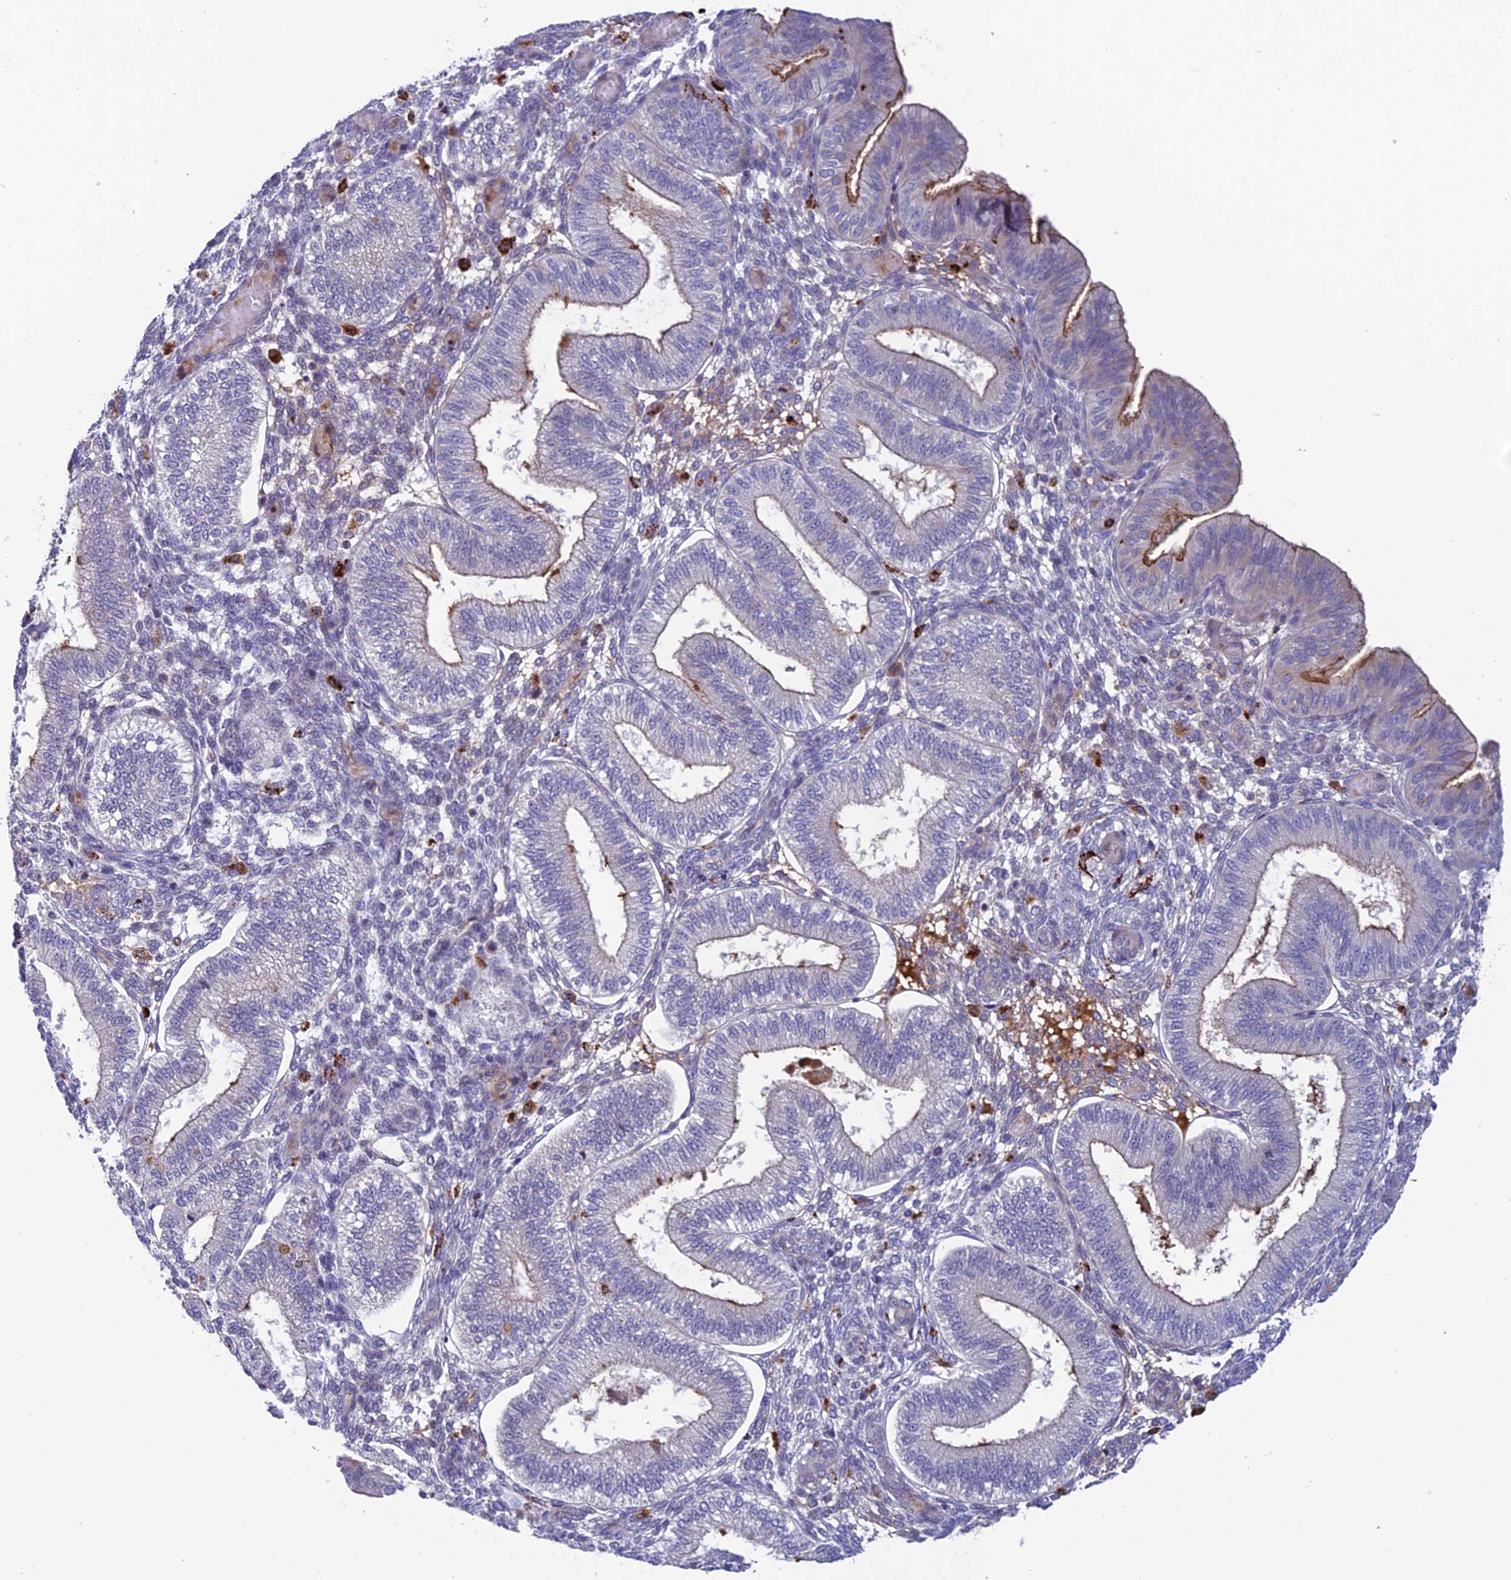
{"staining": {"intensity": "negative", "quantity": "none", "location": "none"}, "tissue": "endometrium", "cell_type": "Cells in endometrial stroma", "image_type": "normal", "snomed": [{"axis": "morphology", "description": "Normal tissue, NOS"}, {"axis": "topography", "description": "Endometrium"}], "caption": "DAB immunohistochemical staining of benign endometrium displays no significant expression in cells in endometrial stroma.", "gene": "ARHGEF18", "patient": {"sex": "female", "age": 39}}